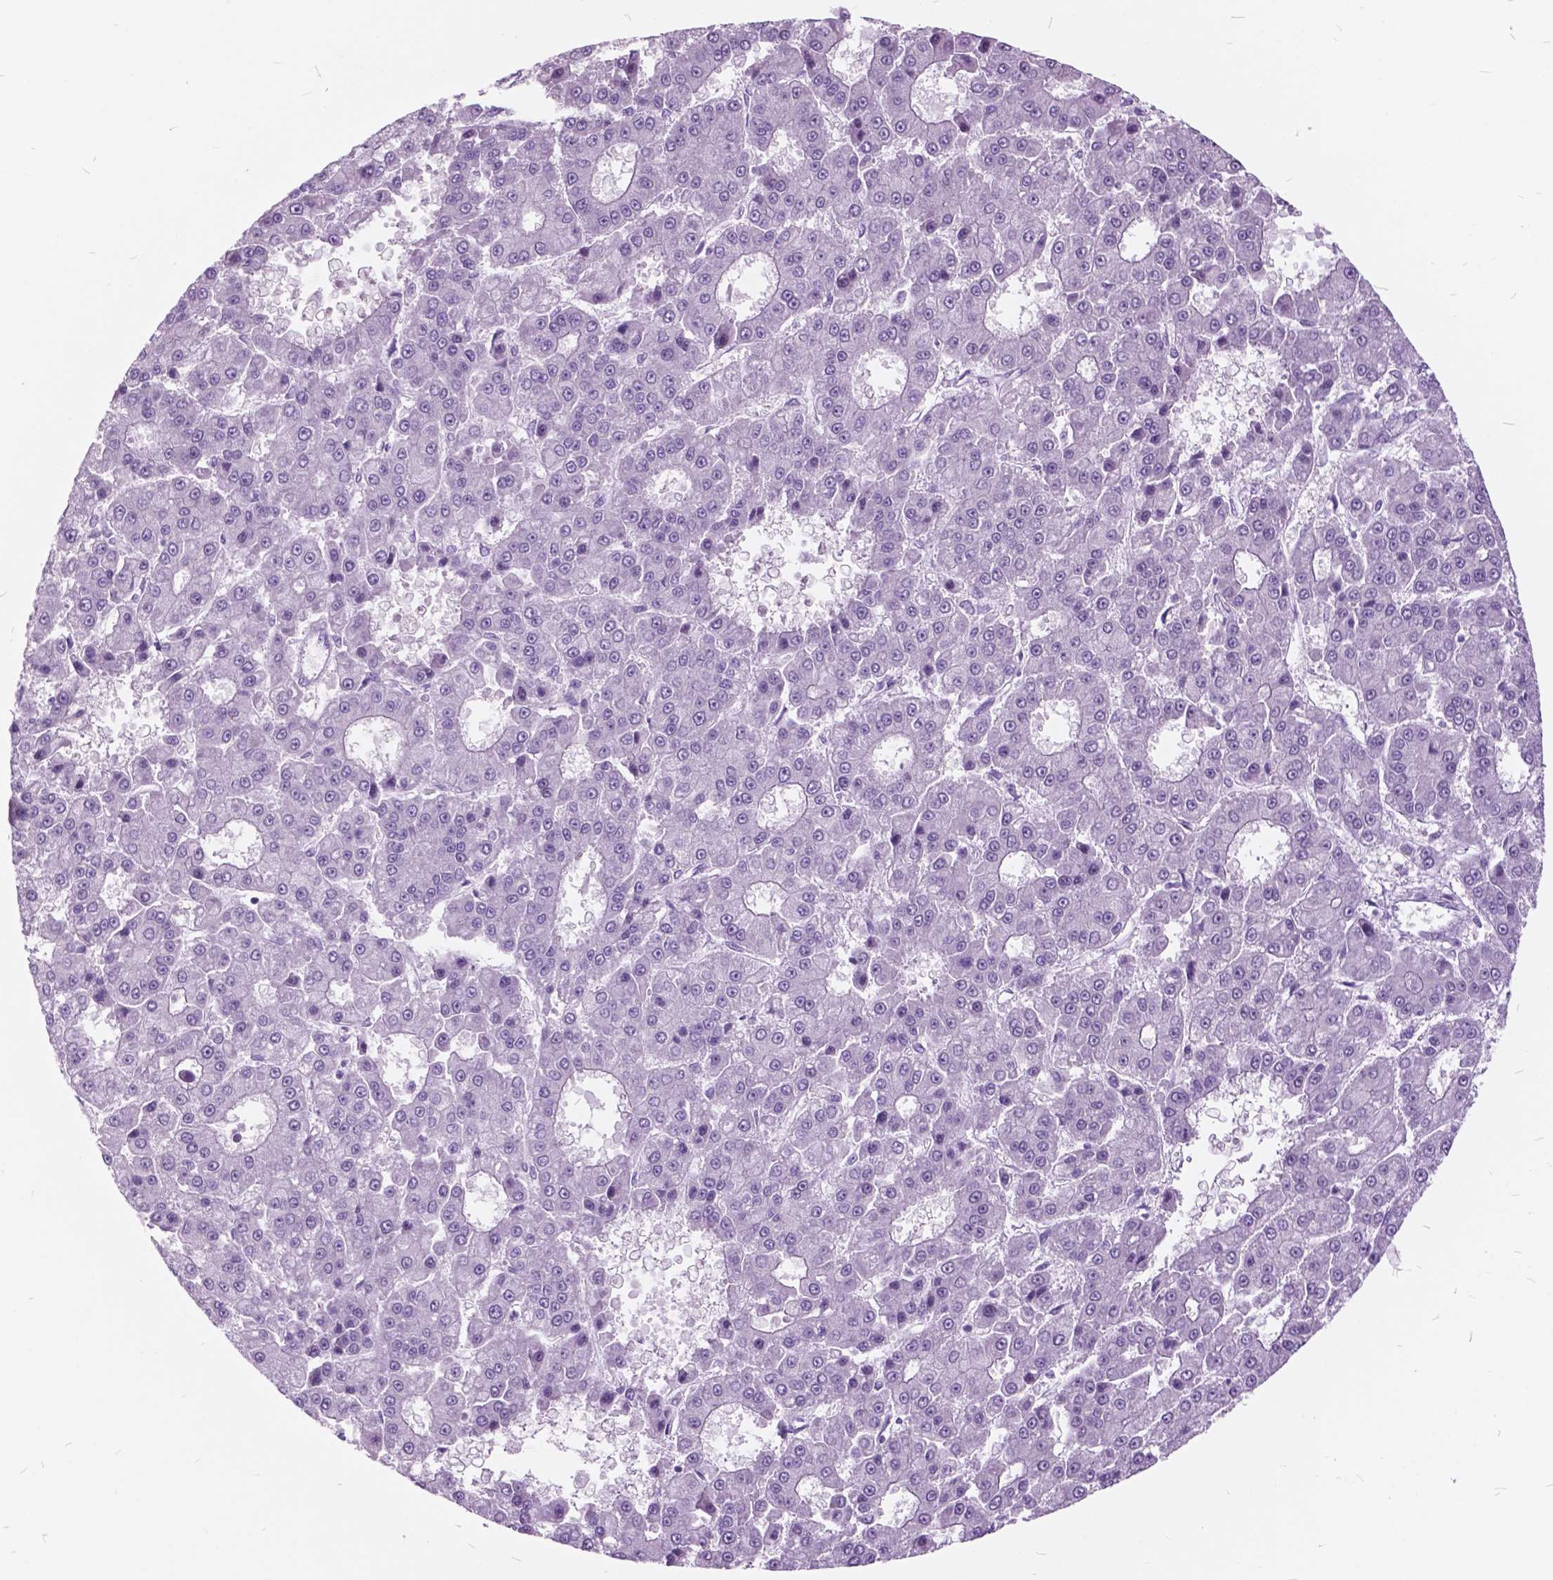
{"staining": {"intensity": "negative", "quantity": "none", "location": "none"}, "tissue": "liver cancer", "cell_type": "Tumor cells", "image_type": "cancer", "snomed": [{"axis": "morphology", "description": "Carcinoma, Hepatocellular, NOS"}, {"axis": "topography", "description": "Liver"}], "caption": "Tumor cells show no significant positivity in hepatocellular carcinoma (liver). (Immunohistochemistry (ihc), brightfield microscopy, high magnification).", "gene": "SP140", "patient": {"sex": "male", "age": 70}}